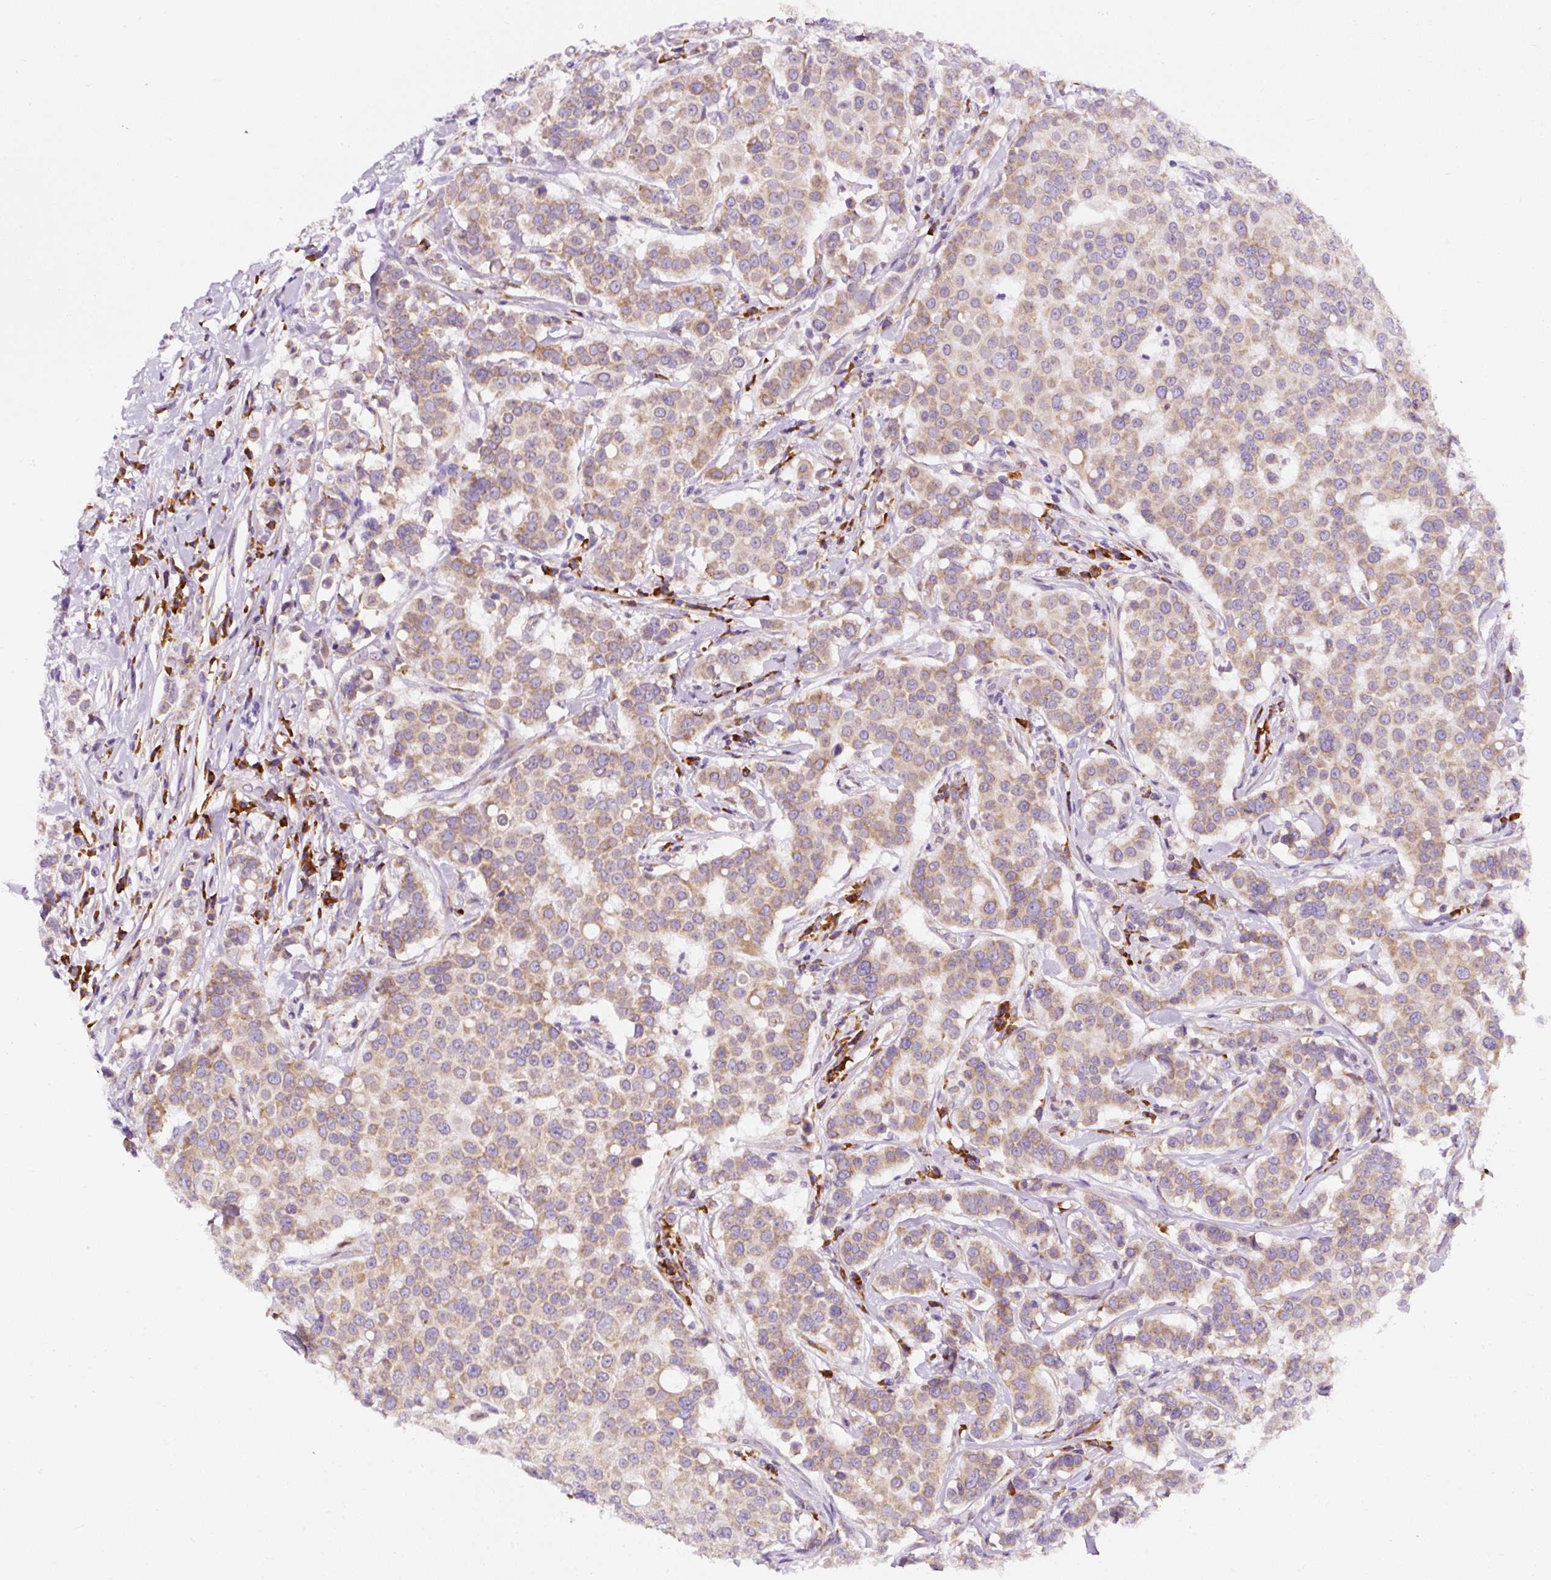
{"staining": {"intensity": "weak", "quantity": ">75%", "location": "cytoplasmic/membranous"}, "tissue": "breast cancer", "cell_type": "Tumor cells", "image_type": "cancer", "snomed": [{"axis": "morphology", "description": "Duct carcinoma"}, {"axis": "topography", "description": "Breast"}], "caption": "A photomicrograph of human breast infiltrating ductal carcinoma stained for a protein shows weak cytoplasmic/membranous brown staining in tumor cells.", "gene": "DDOST", "patient": {"sex": "female", "age": 27}}